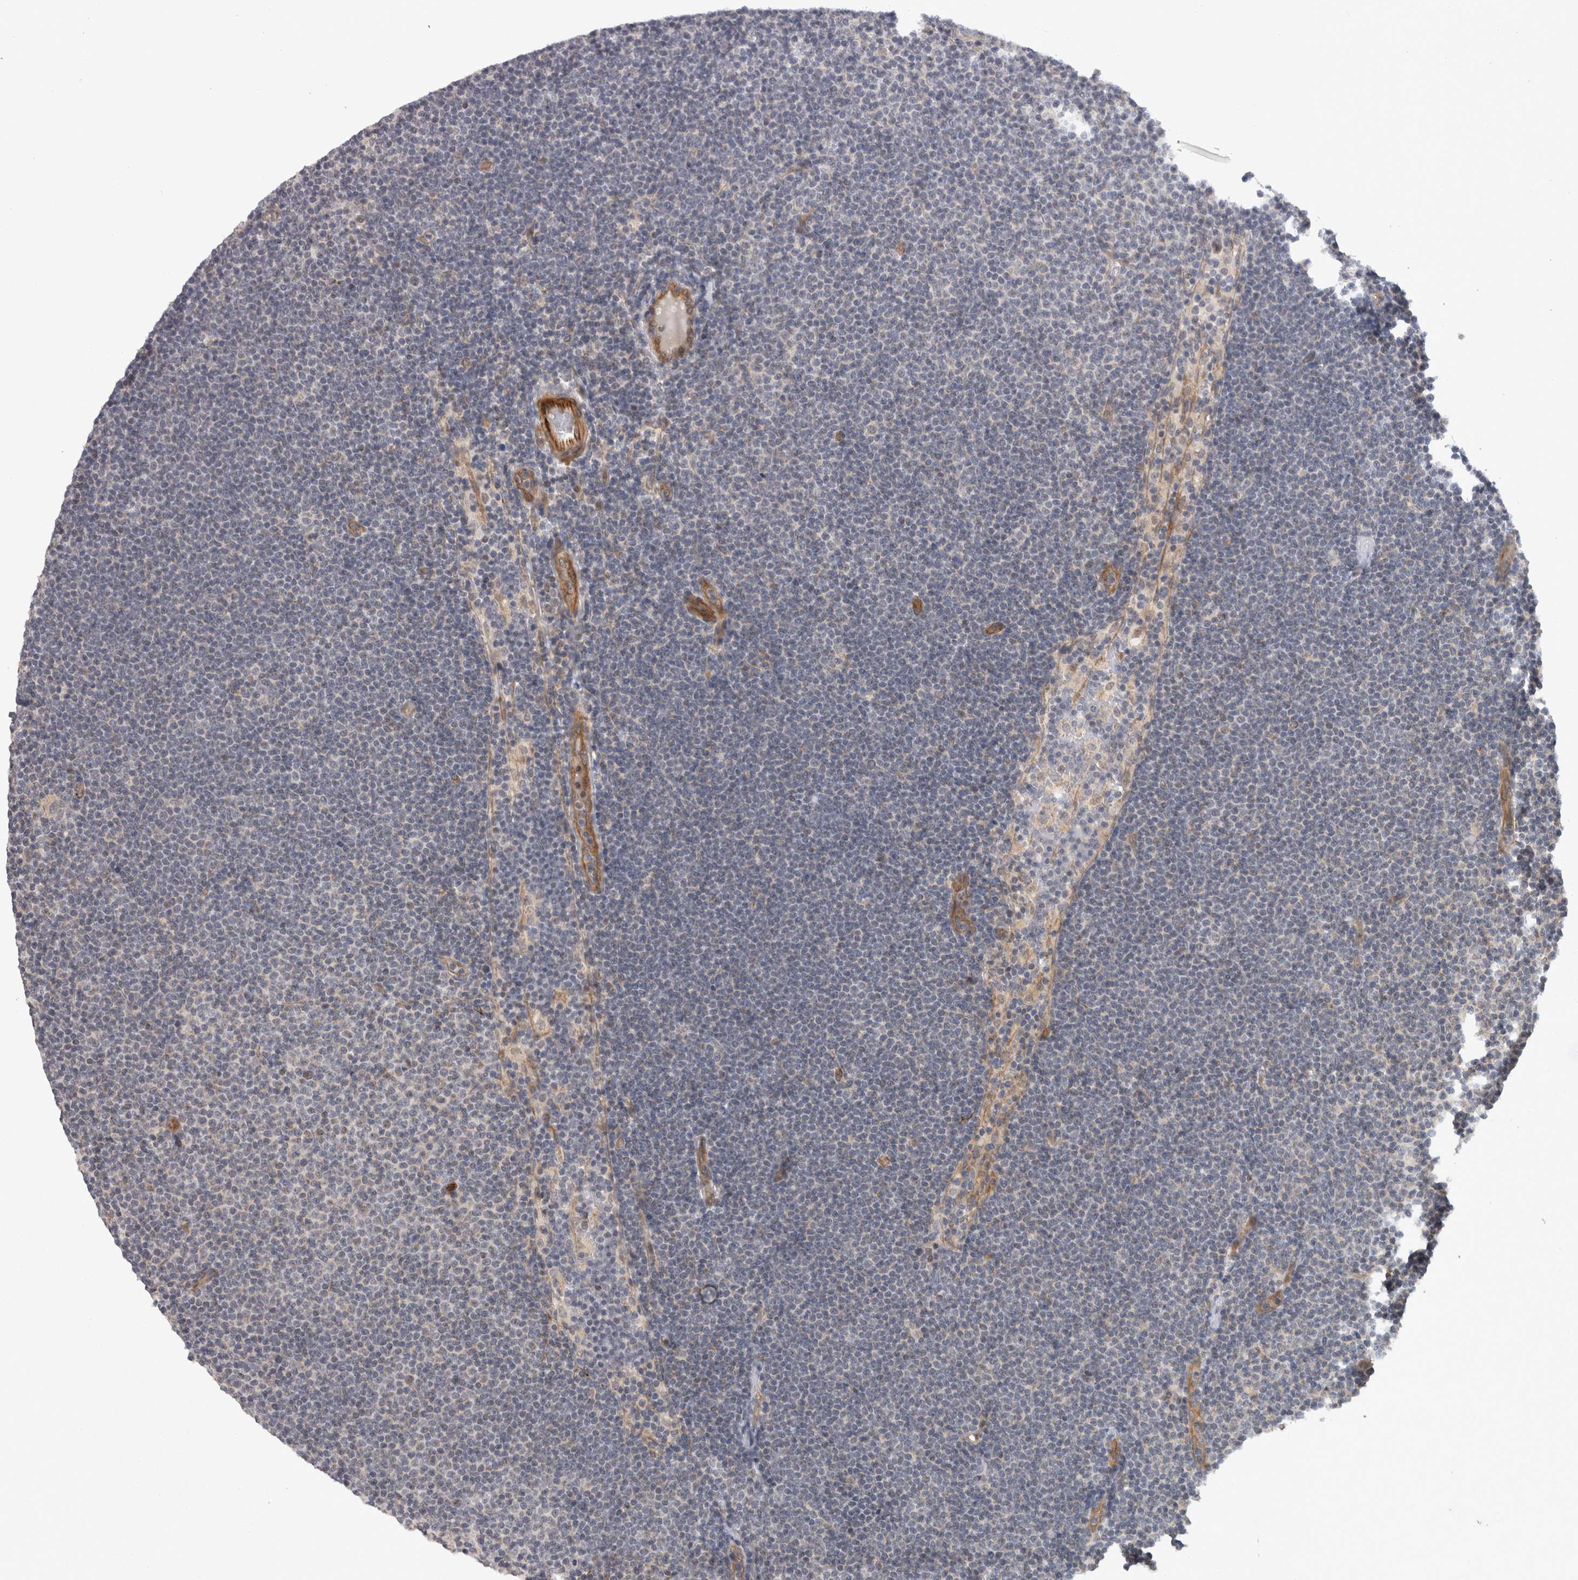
{"staining": {"intensity": "negative", "quantity": "none", "location": "none"}, "tissue": "lymphoma", "cell_type": "Tumor cells", "image_type": "cancer", "snomed": [{"axis": "morphology", "description": "Malignant lymphoma, non-Hodgkin's type, Low grade"}, {"axis": "topography", "description": "Lymph node"}], "caption": "This micrograph is of lymphoma stained with IHC to label a protein in brown with the nuclei are counter-stained blue. There is no staining in tumor cells. (DAB immunohistochemistry (IHC) with hematoxylin counter stain).", "gene": "RMDN1", "patient": {"sex": "female", "age": 53}}